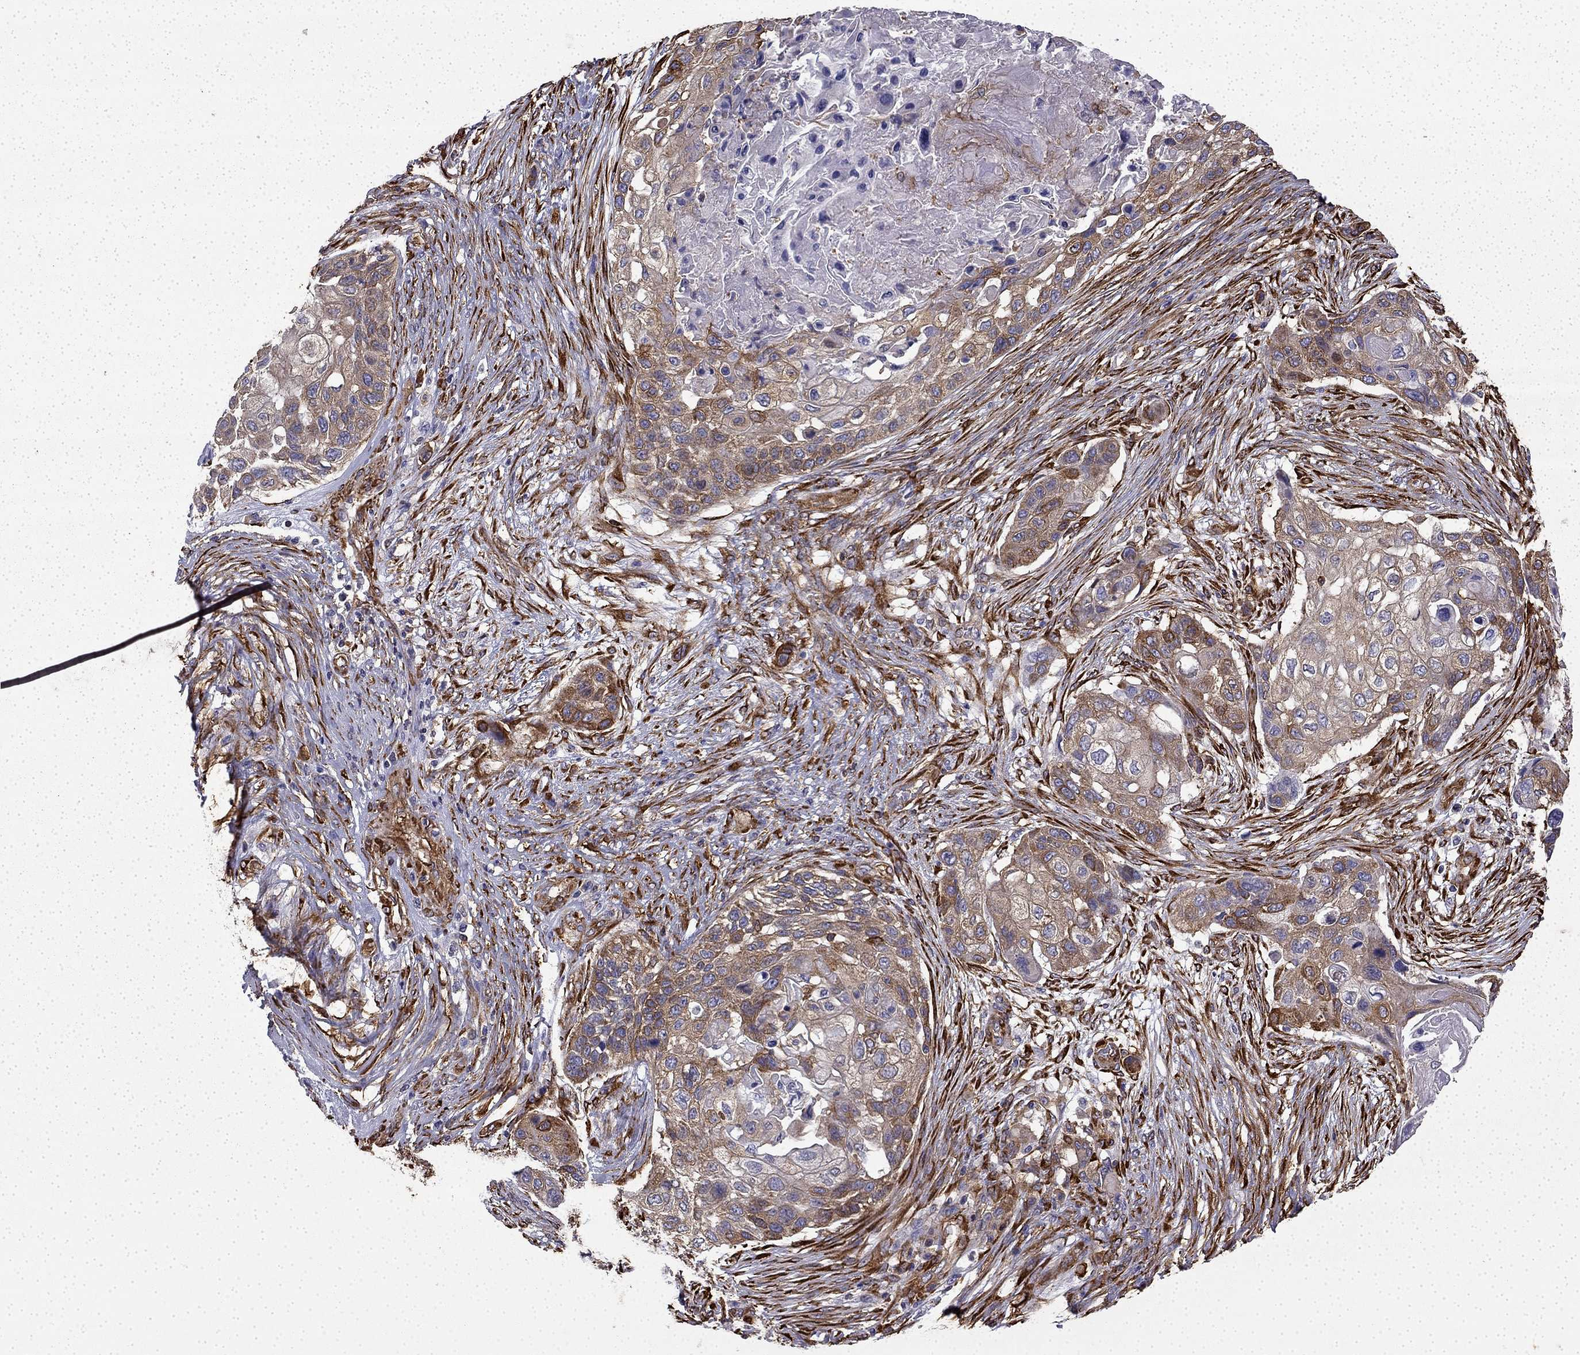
{"staining": {"intensity": "moderate", "quantity": ">75%", "location": "cytoplasmic/membranous"}, "tissue": "lung cancer", "cell_type": "Tumor cells", "image_type": "cancer", "snomed": [{"axis": "morphology", "description": "Squamous cell carcinoma, NOS"}, {"axis": "topography", "description": "Lung"}], "caption": "Squamous cell carcinoma (lung) stained with DAB immunohistochemistry (IHC) reveals medium levels of moderate cytoplasmic/membranous staining in approximately >75% of tumor cells. (brown staining indicates protein expression, while blue staining denotes nuclei).", "gene": "MAP4", "patient": {"sex": "male", "age": 69}}